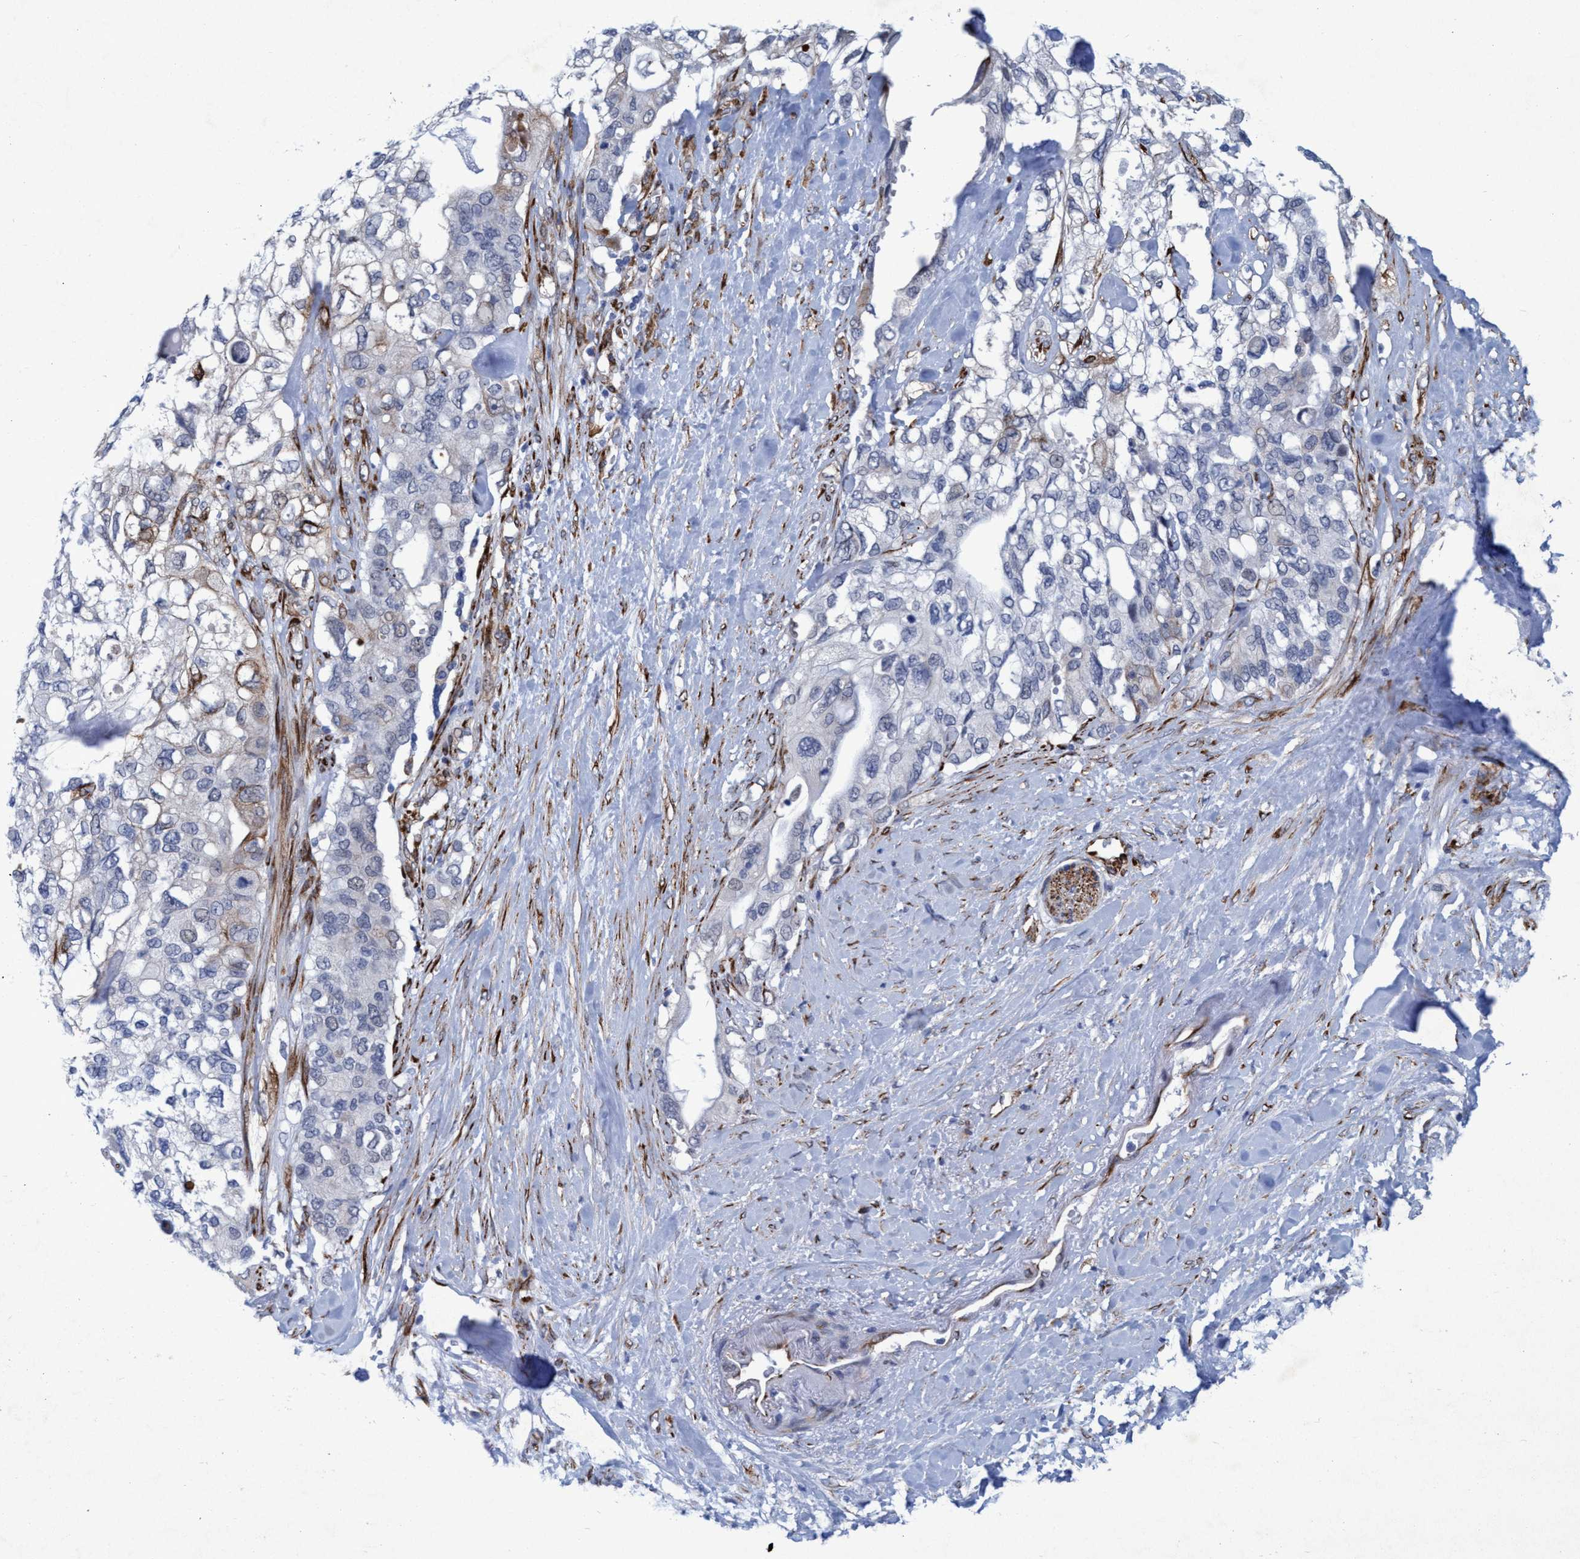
{"staining": {"intensity": "negative", "quantity": "none", "location": "none"}, "tissue": "pancreatic cancer", "cell_type": "Tumor cells", "image_type": "cancer", "snomed": [{"axis": "morphology", "description": "Adenocarcinoma, NOS"}, {"axis": "topography", "description": "Pancreas"}], "caption": "Tumor cells show no significant staining in pancreatic cancer.", "gene": "SLC43A2", "patient": {"sex": "female", "age": 56}}